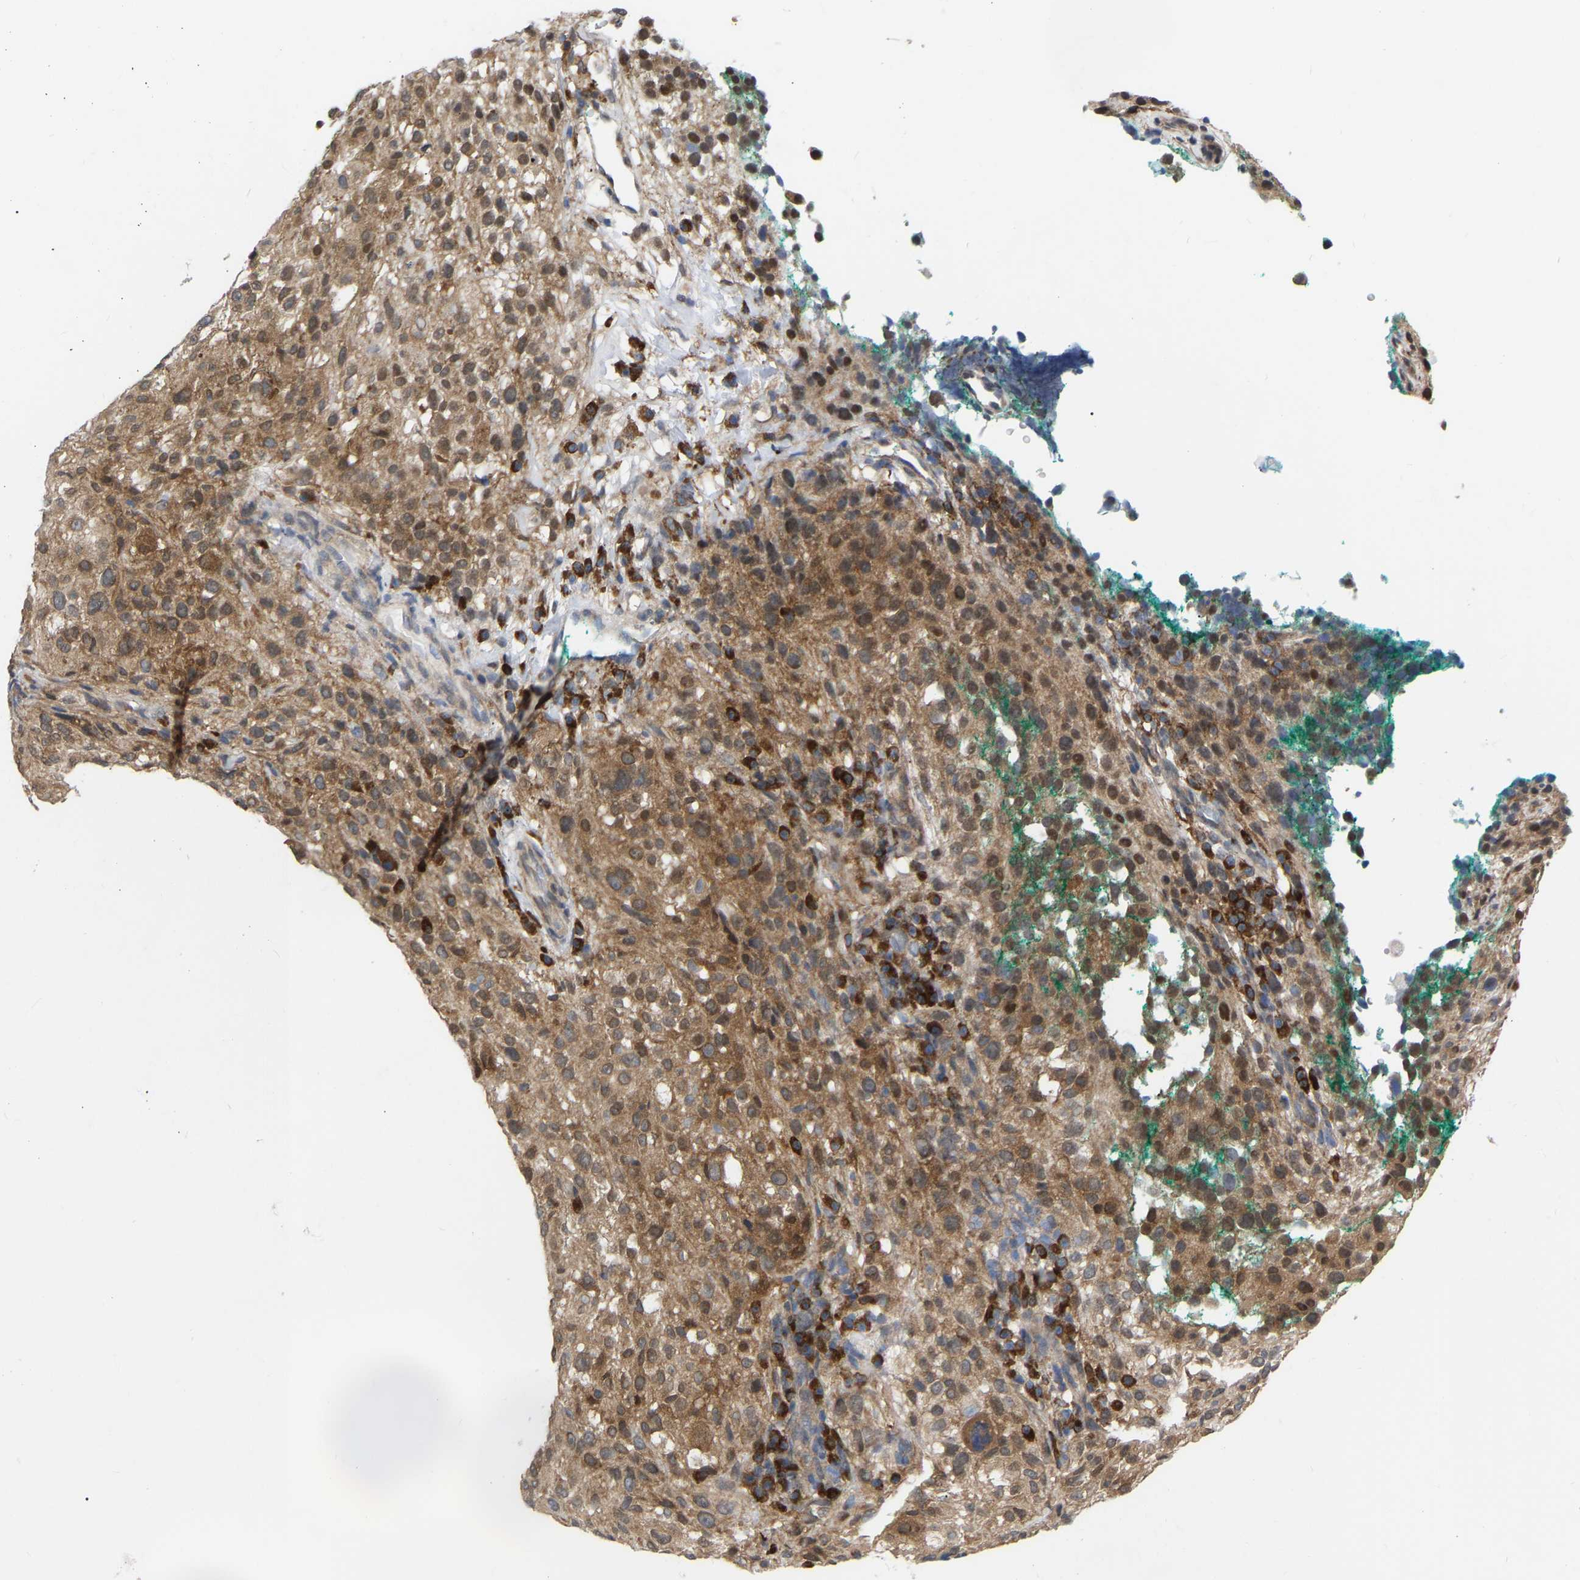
{"staining": {"intensity": "moderate", "quantity": ">75%", "location": "cytoplasmic/membranous,nuclear"}, "tissue": "melanoma", "cell_type": "Tumor cells", "image_type": "cancer", "snomed": [{"axis": "morphology", "description": "Necrosis, NOS"}, {"axis": "morphology", "description": "Malignant melanoma, NOS"}, {"axis": "topography", "description": "Skin"}], "caption": "Immunohistochemical staining of melanoma reveals medium levels of moderate cytoplasmic/membranous and nuclear protein staining in about >75% of tumor cells.", "gene": "UBE4B", "patient": {"sex": "female", "age": 87}}